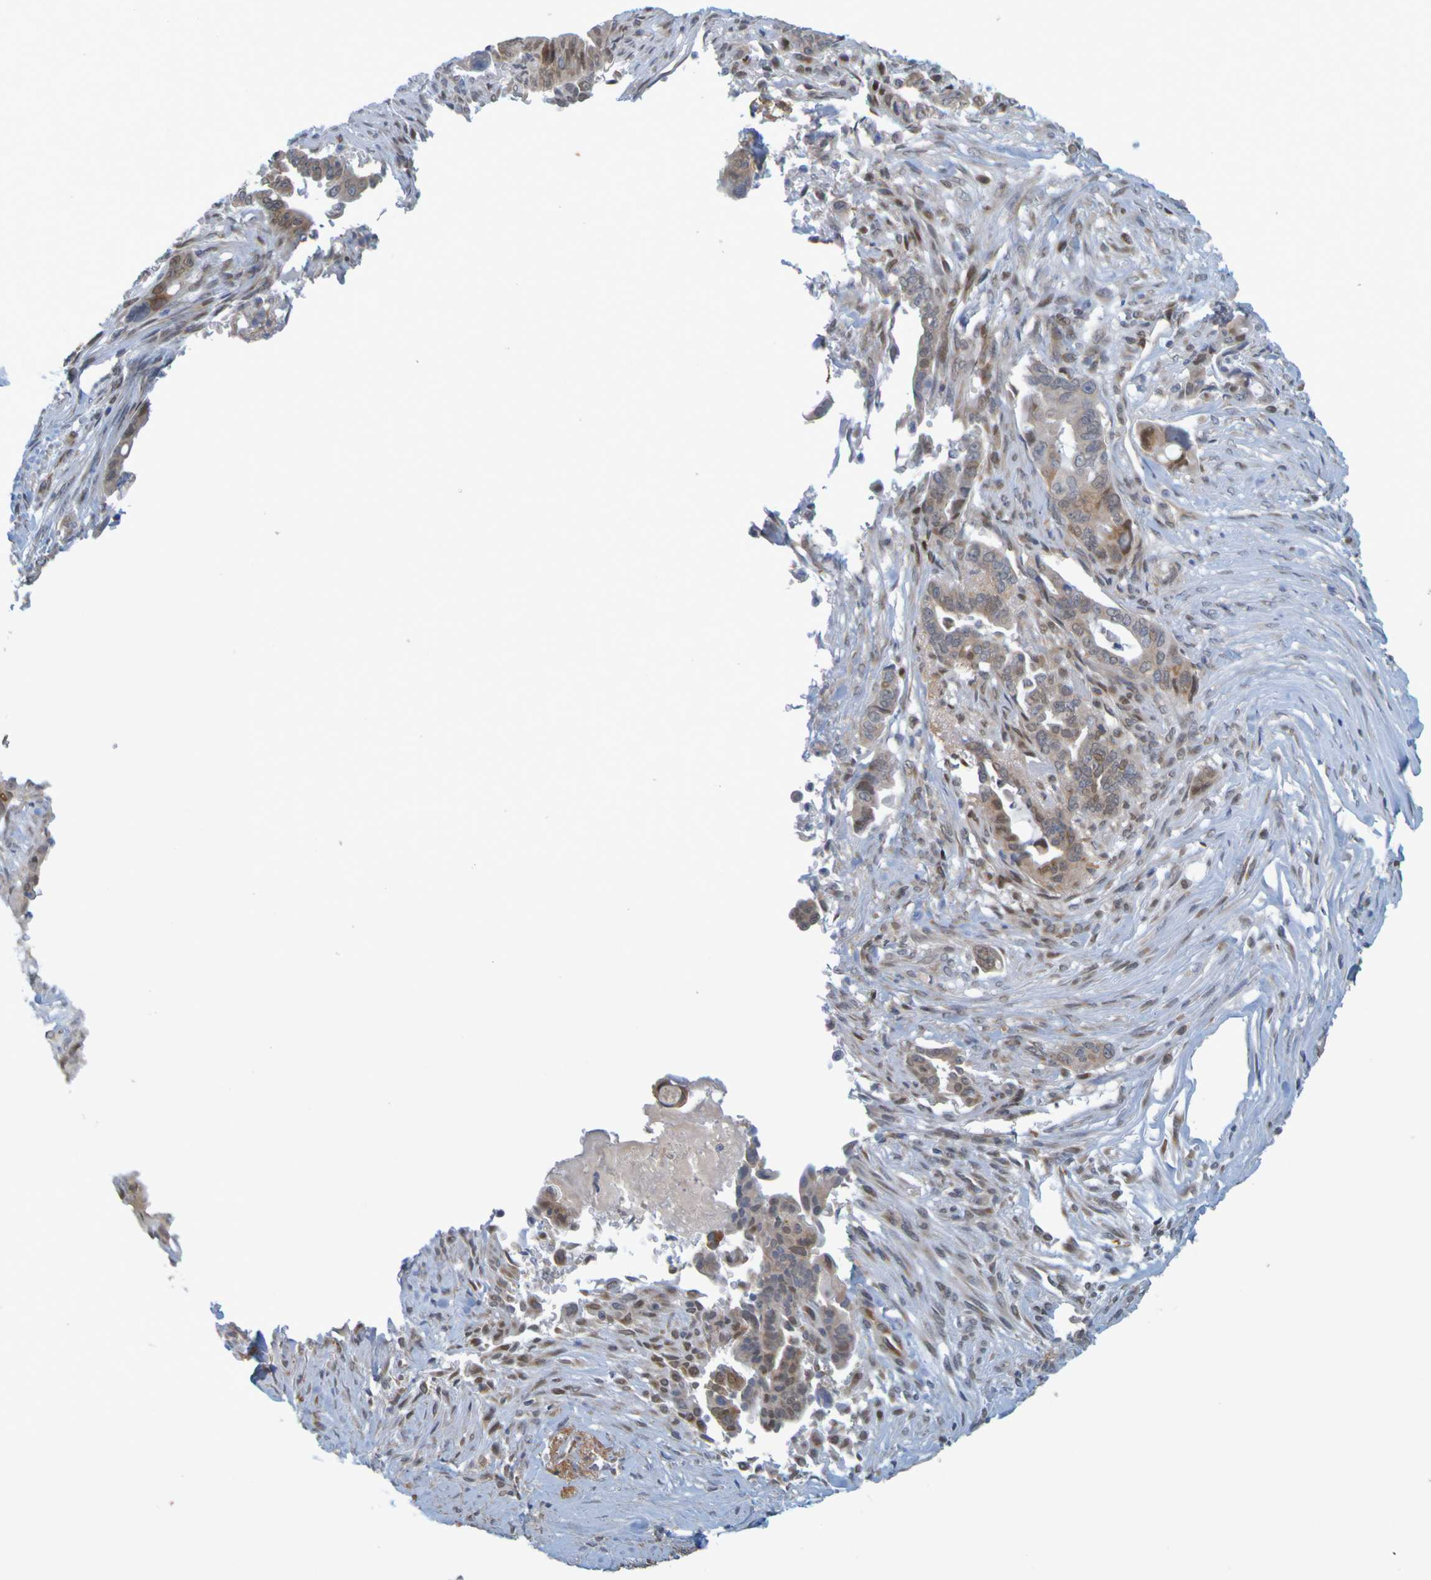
{"staining": {"intensity": "moderate", "quantity": "25%-75%", "location": "cytoplasmic/membranous,nuclear"}, "tissue": "pancreatic cancer", "cell_type": "Tumor cells", "image_type": "cancer", "snomed": [{"axis": "morphology", "description": "Adenocarcinoma, NOS"}, {"axis": "topography", "description": "Pancreas"}], "caption": "A high-resolution micrograph shows immunohistochemistry staining of pancreatic adenocarcinoma, which shows moderate cytoplasmic/membranous and nuclear positivity in about 25%-75% of tumor cells.", "gene": "MOGS", "patient": {"sex": "male", "age": 70}}